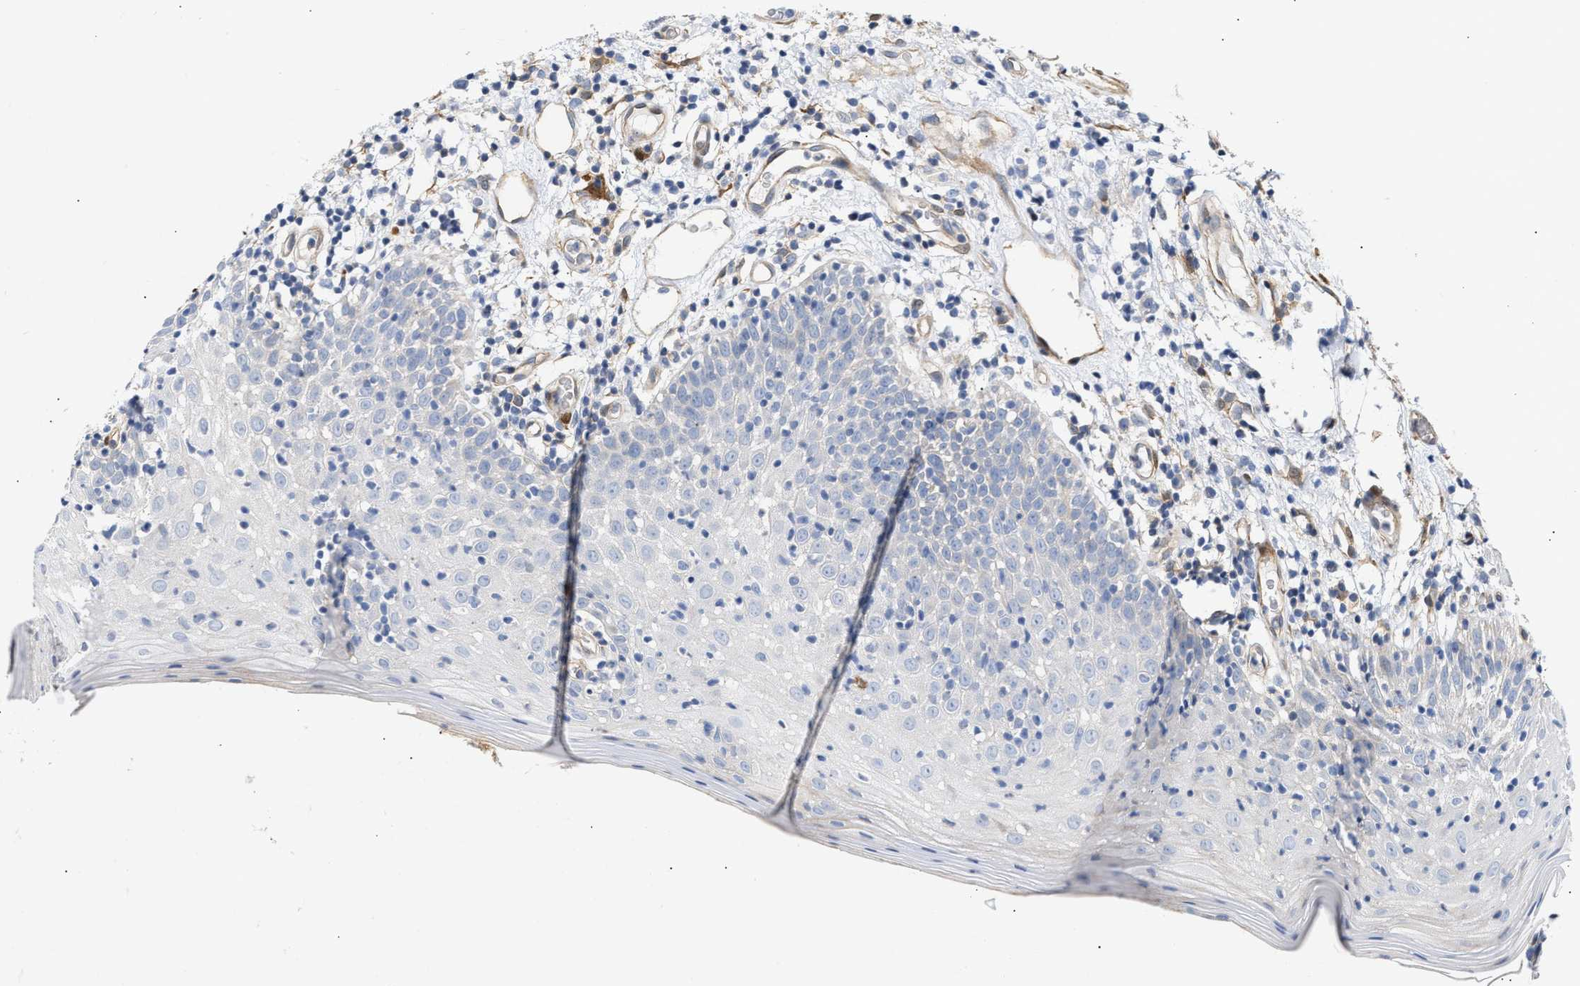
{"staining": {"intensity": "moderate", "quantity": "<25%", "location": "cytoplasmic/membranous"}, "tissue": "oral mucosa", "cell_type": "Squamous epithelial cells", "image_type": "normal", "snomed": [{"axis": "morphology", "description": "Normal tissue, NOS"}, {"axis": "morphology", "description": "Squamous cell carcinoma, NOS"}, {"axis": "topography", "description": "Skeletal muscle"}, {"axis": "topography", "description": "Oral tissue"}], "caption": "Oral mucosa stained with DAB immunohistochemistry displays low levels of moderate cytoplasmic/membranous expression in approximately <25% of squamous epithelial cells. The staining is performed using DAB brown chromogen to label protein expression. The nuclei are counter-stained blue using hematoxylin.", "gene": "FHL1", "patient": {"sex": "male", "age": 71}}